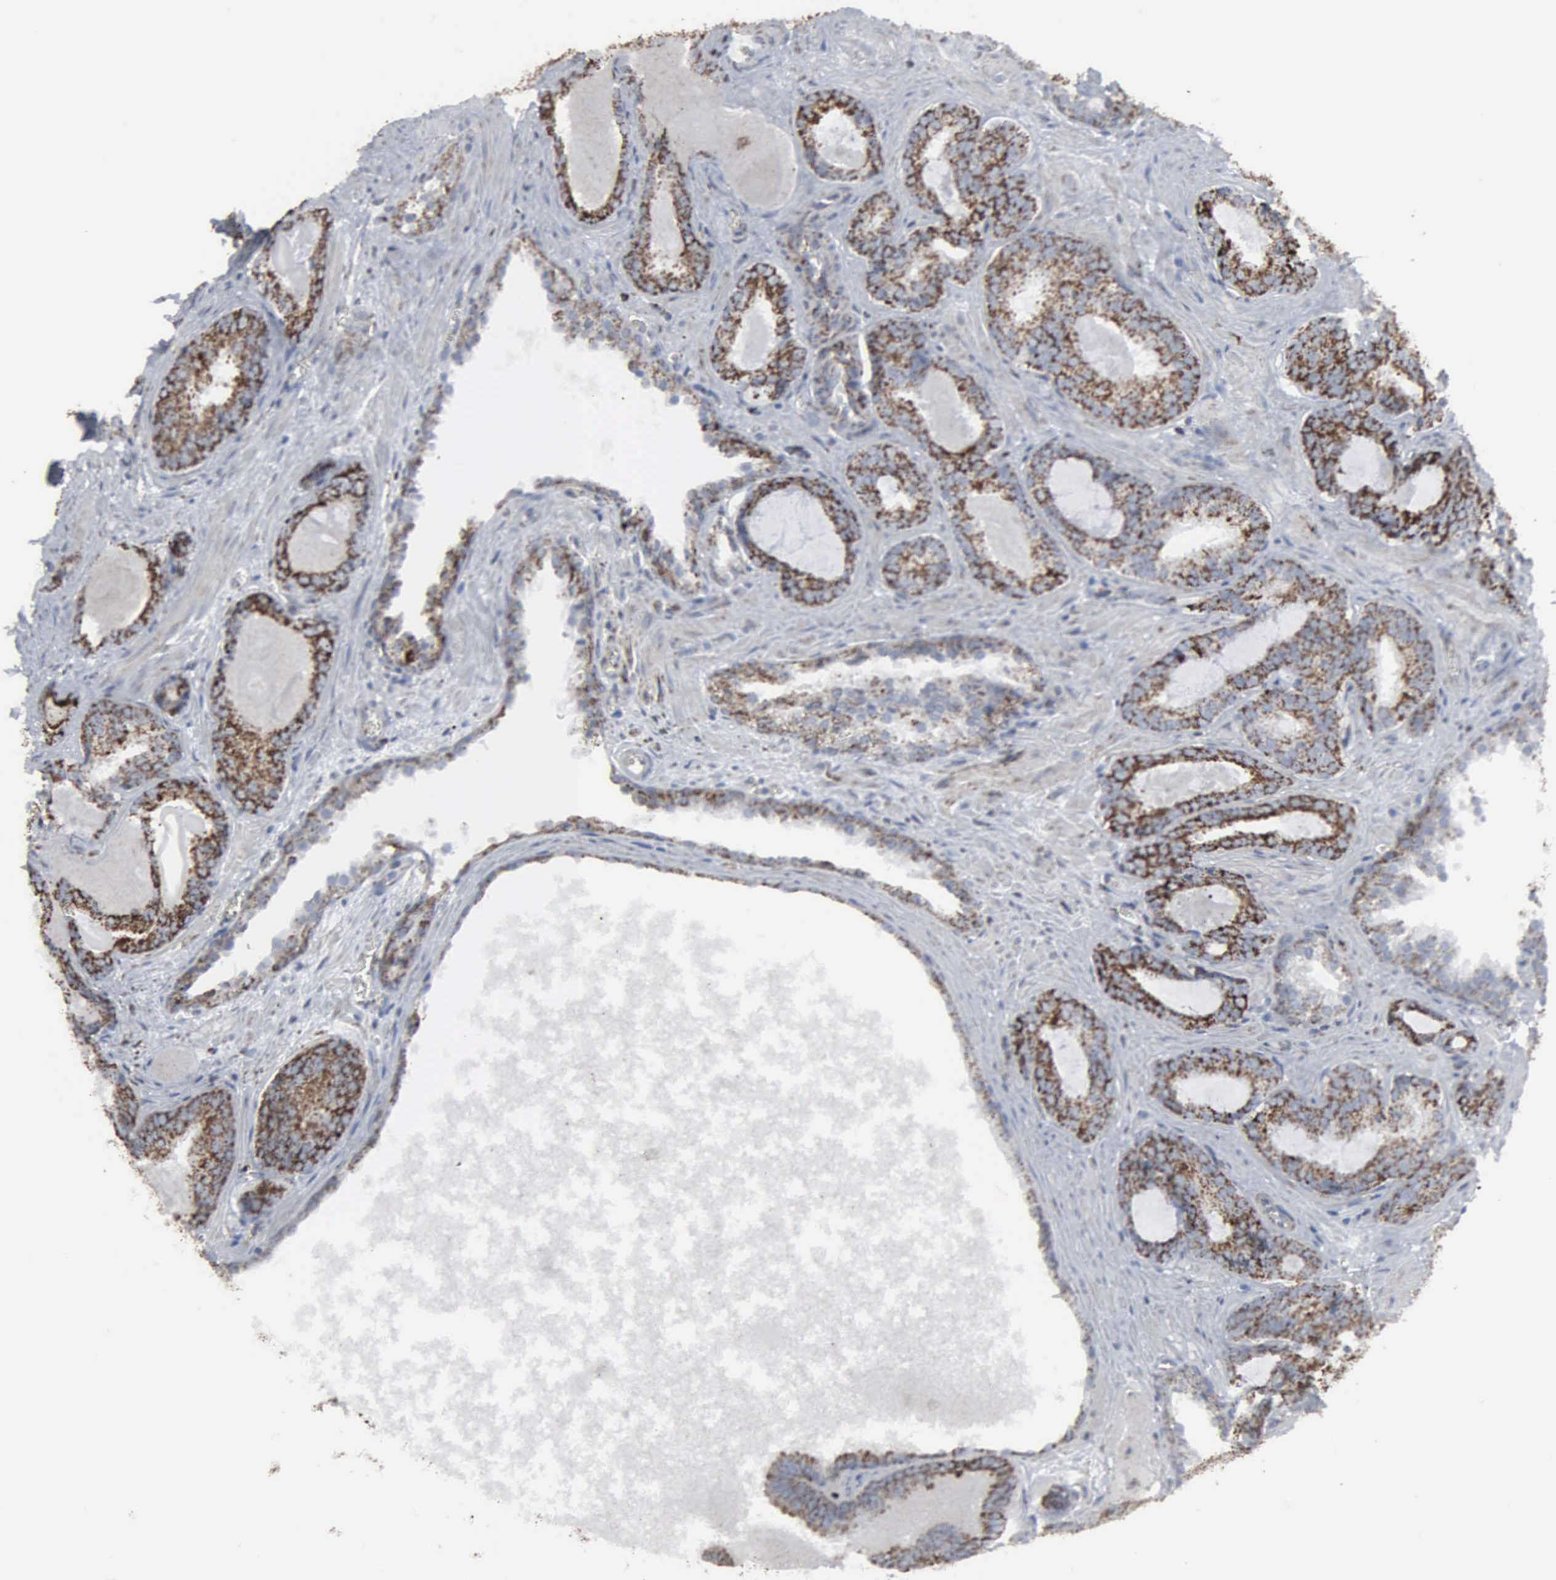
{"staining": {"intensity": "strong", "quantity": ">75%", "location": "cytoplasmic/membranous"}, "tissue": "prostate cancer", "cell_type": "Tumor cells", "image_type": "cancer", "snomed": [{"axis": "morphology", "description": "Adenocarcinoma, Medium grade"}, {"axis": "topography", "description": "Prostate"}], "caption": "Immunohistochemical staining of prostate cancer (adenocarcinoma (medium-grade)) shows high levels of strong cytoplasmic/membranous protein positivity in about >75% of tumor cells.", "gene": "HSPA9", "patient": {"sex": "male", "age": 64}}